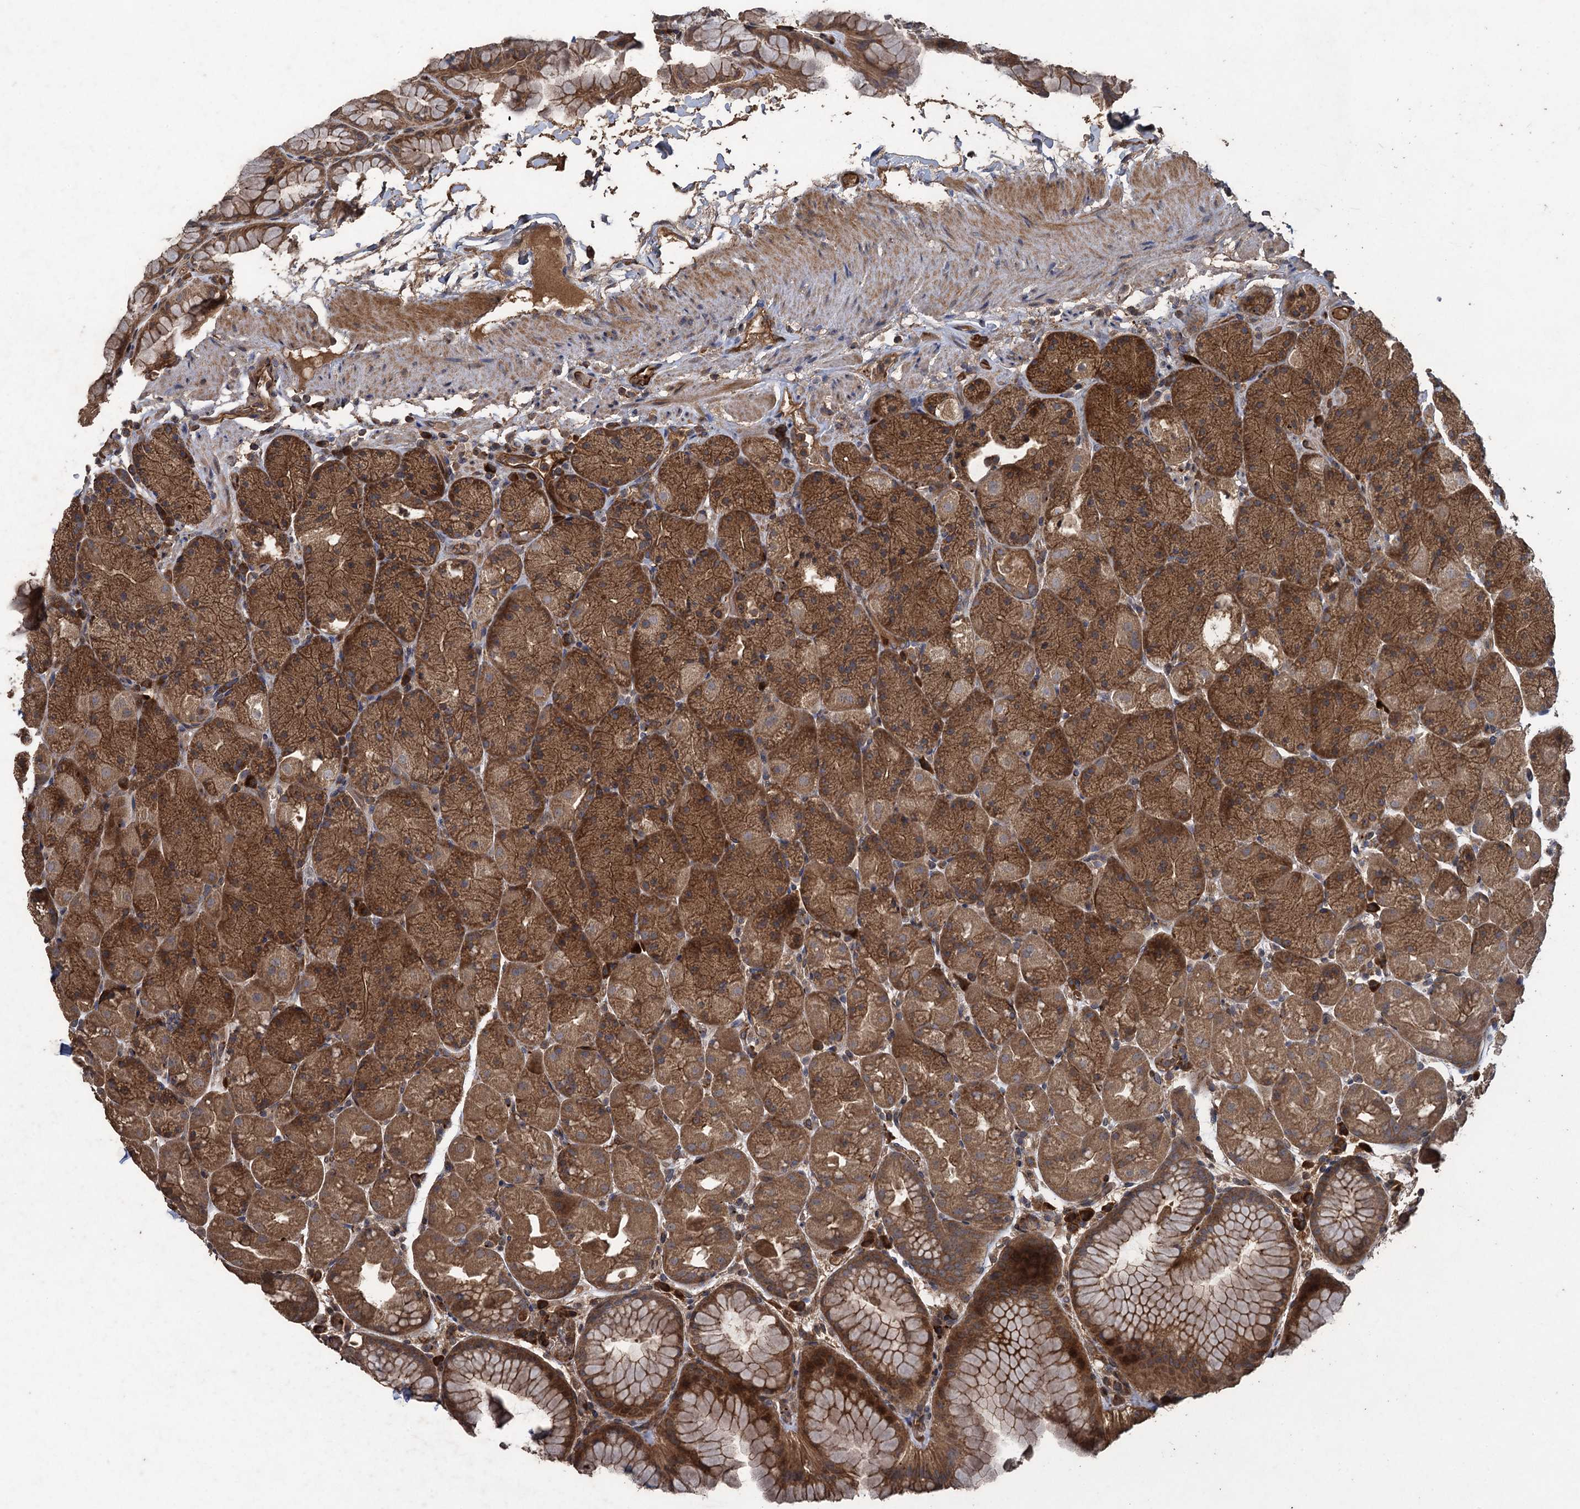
{"staining": {"intensity": "strong", "quantity": ">75%", "location": "cytoplasmic/membranous"}, "tissue": "stomach", "cell_type": "Glandular cells", "image_type": "normal", "snomed": [{"axis": "morphology", "description": "Normal tissue, NOS"}, {"axis": "topography", "description": "Stomach, upper"}, {"axis": "topography", "description": "Stomach, lower"}], "caption": "IHC histopathology image of benign human stomach stained for a protein (brown), which reveals high levels of strong cytoplasmic/membranous positivity in about >75% of glandular cells.", "gene": "TXNDC11", "patient": {"sex": "male", "age": 67}}